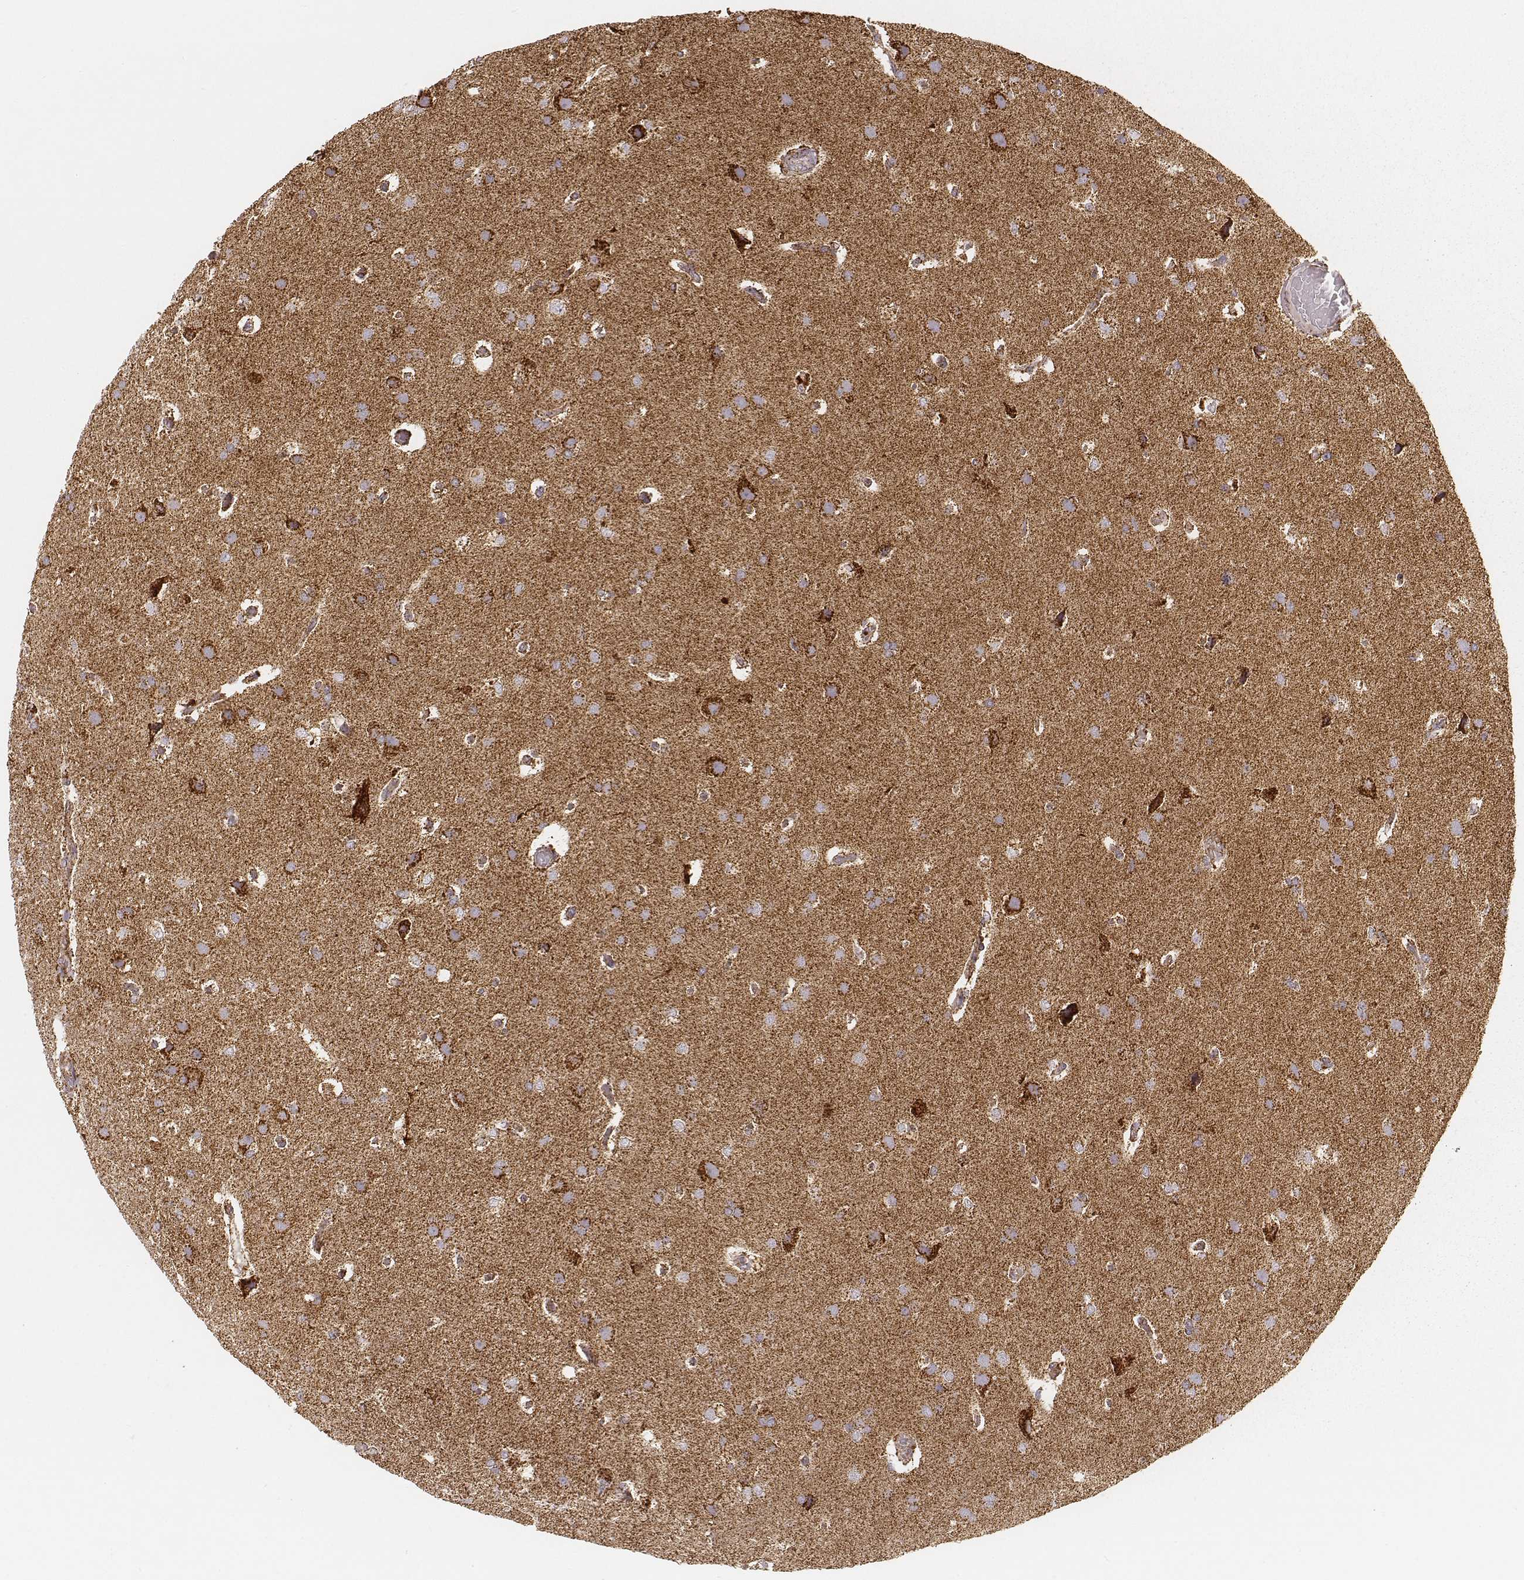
{"staining": {"intensity": "strong", "quantity": ">75%", "location": "cytoplasmic/membranous"}, "tissue": "glioma", "cell_type": "Tumor cells", "image_type": "cancer", "snomed": [{"axis": "morphology", "description": "Glioma, malignant, High grade"}, {"axis": "topography", "description": "Brain"}], "caption": "Strong cytoplasmic/membranous protein positivity is identified in about >75% of tumor cells in glioma.", "gene": "CS", "patient": {"sex": "male", "age": 68}}